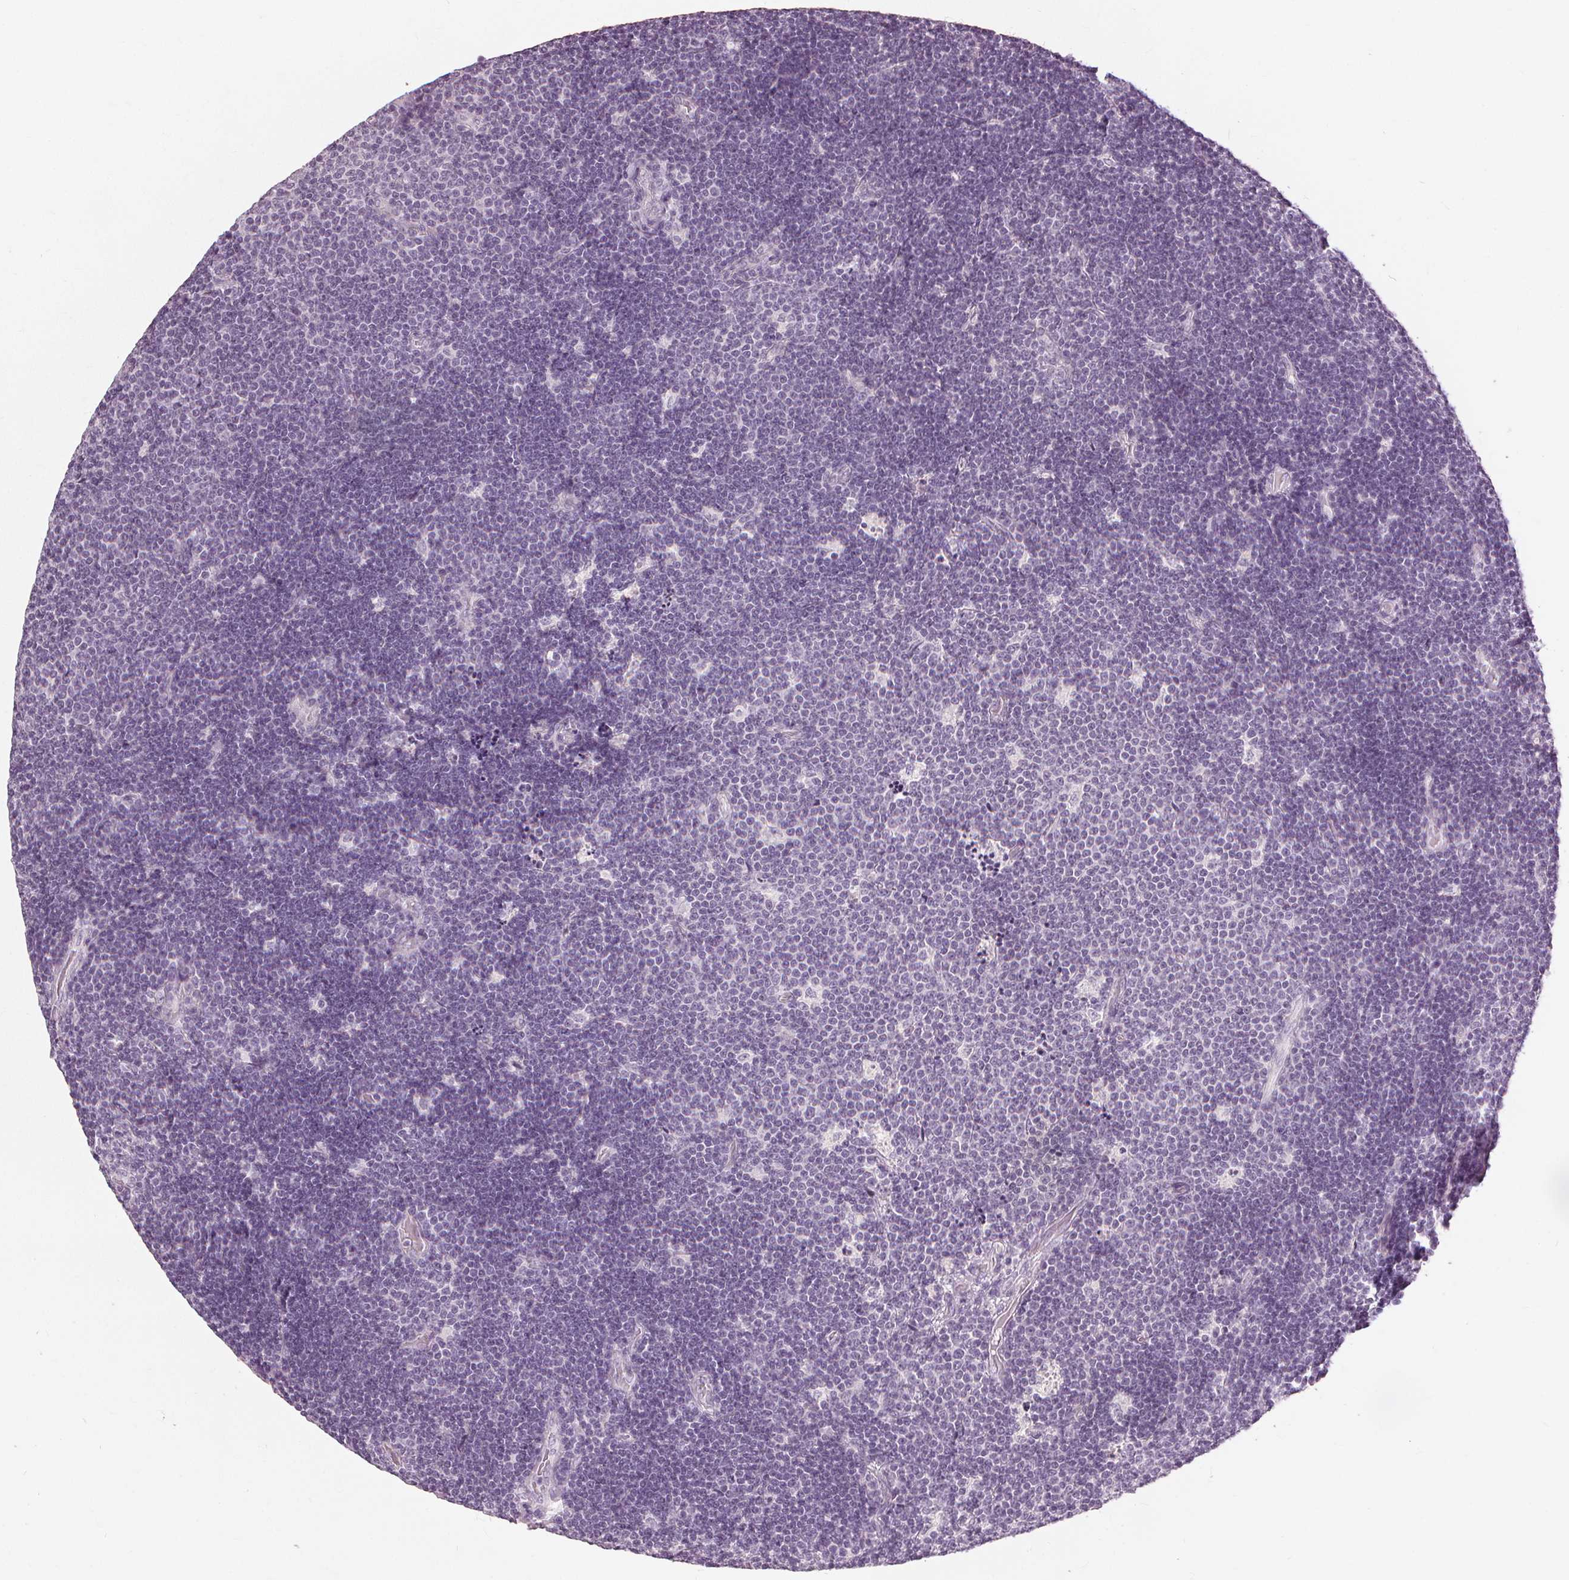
{"staining": {"intensity": "negative", "quantity": "none", "location": "none"}, "tissue": "lymphoma", "cell_type": "Tumor cells", "image_type": "cancer", "snomed": [{"axis": "morphology", "description": "Malignant lymphoma, non-Hodgkin's type, Low grade"}, {"axis": "topography", "description": "Brain"}], "caption": "Immunohistochemistry (IHC) of human lymphoma shows no positivity in tumor cells. The staining was performed using DAB to visualize the protein expression in brown, while the nuclei were stained in blue with hematoxylin (Magnification: 20x).", "gene": "SFTPD", "patient": {"sex": "female", "age": 66}}